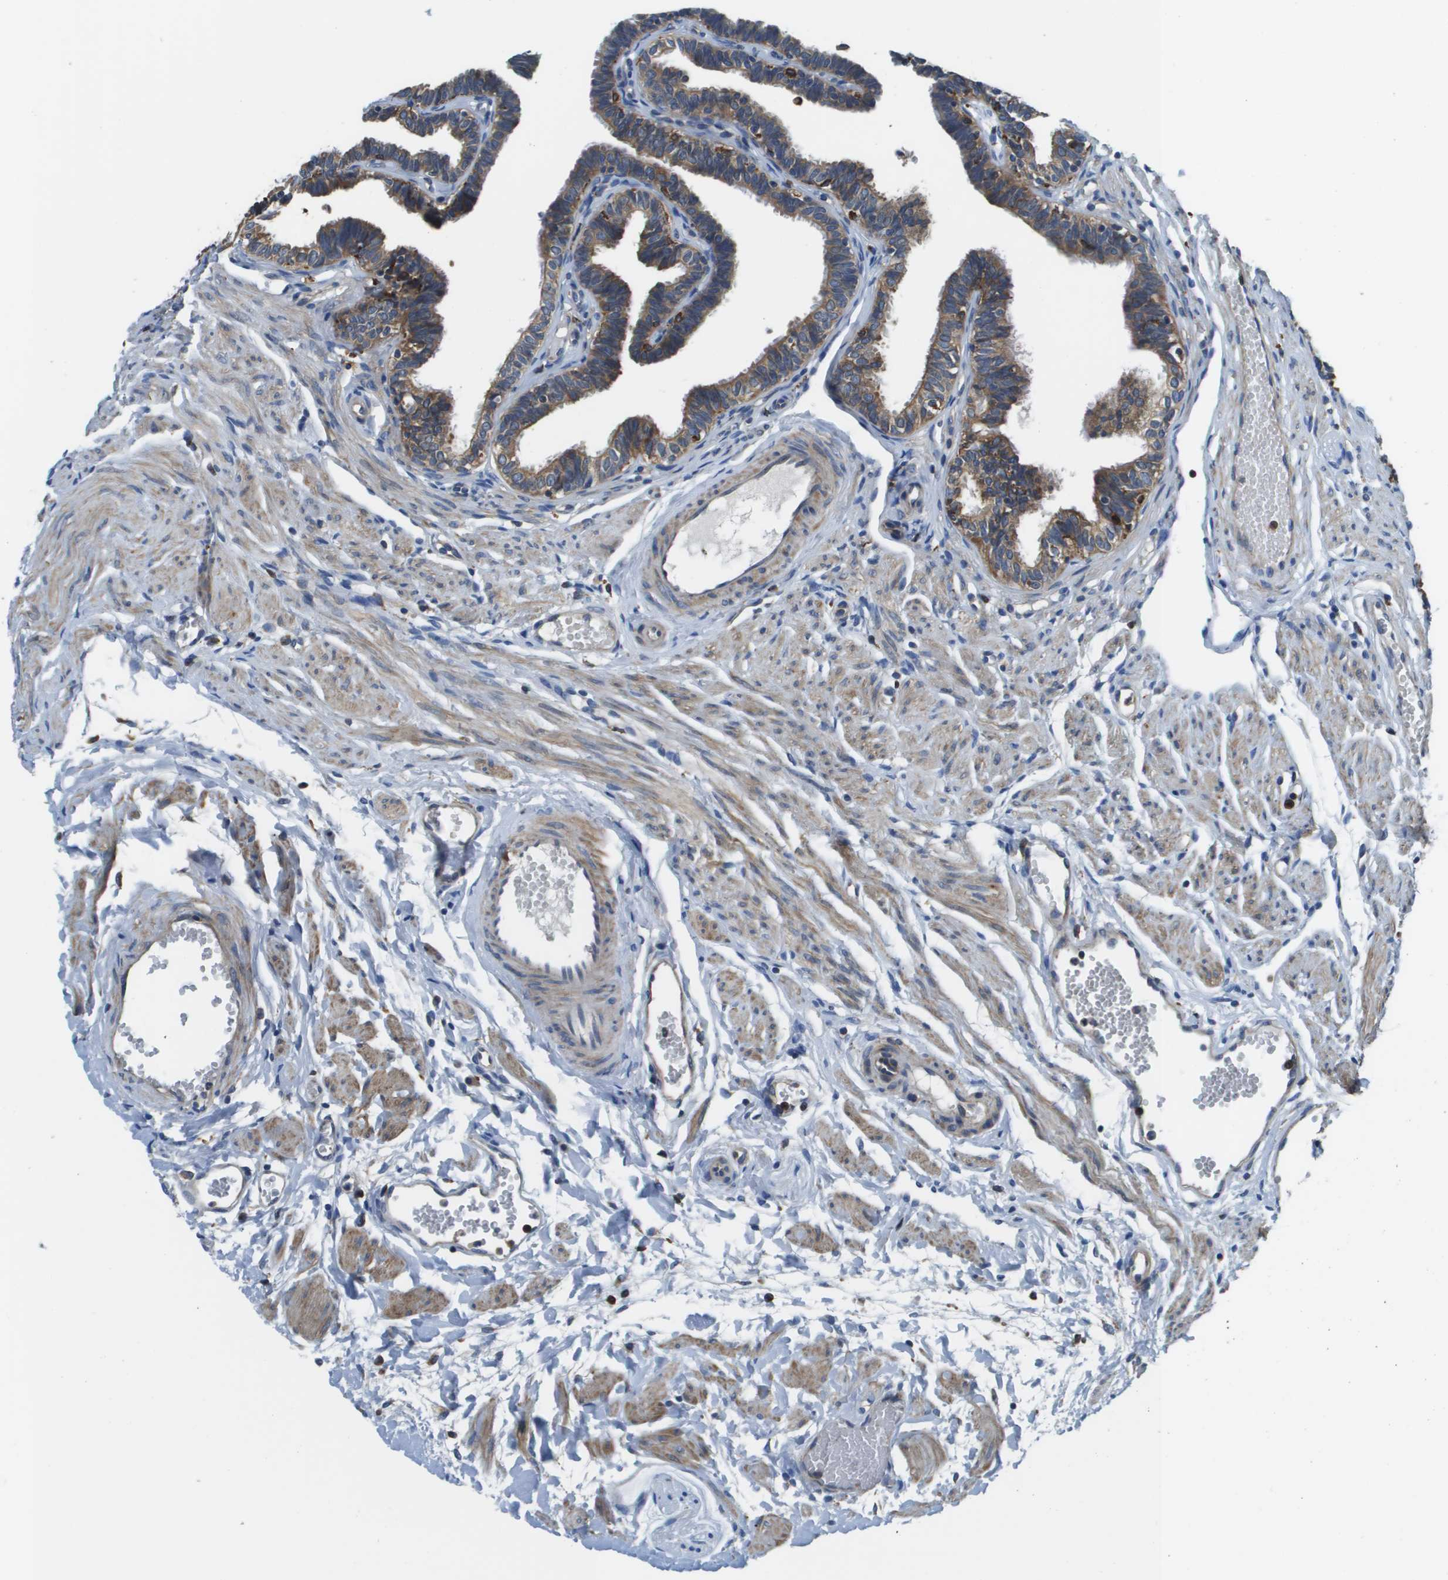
{"staining": {"intensity": "strong", "quantity": ">75%", "location": "cytoplasmic/membranous"}, "tissue": "fallopian tube", "cell_type": "Glandular cells", "image_type": "normal", "snomed": [{"axis": "morphology", "description": "Normal tissue, NOS"}, {"axis": "topography", "description": "Fallopian tube"}, {"axis": "topography", "description": "Ovary"}], "caption": "Benign fallopian tube shows strong cytoplasmic/membranous positivity in about >75% of glandular cells (Brightfield microscopy of DAB IHC at high magnification)..", "gene": "CNPY3", "patient": {"sex": "female", "age": 23}}